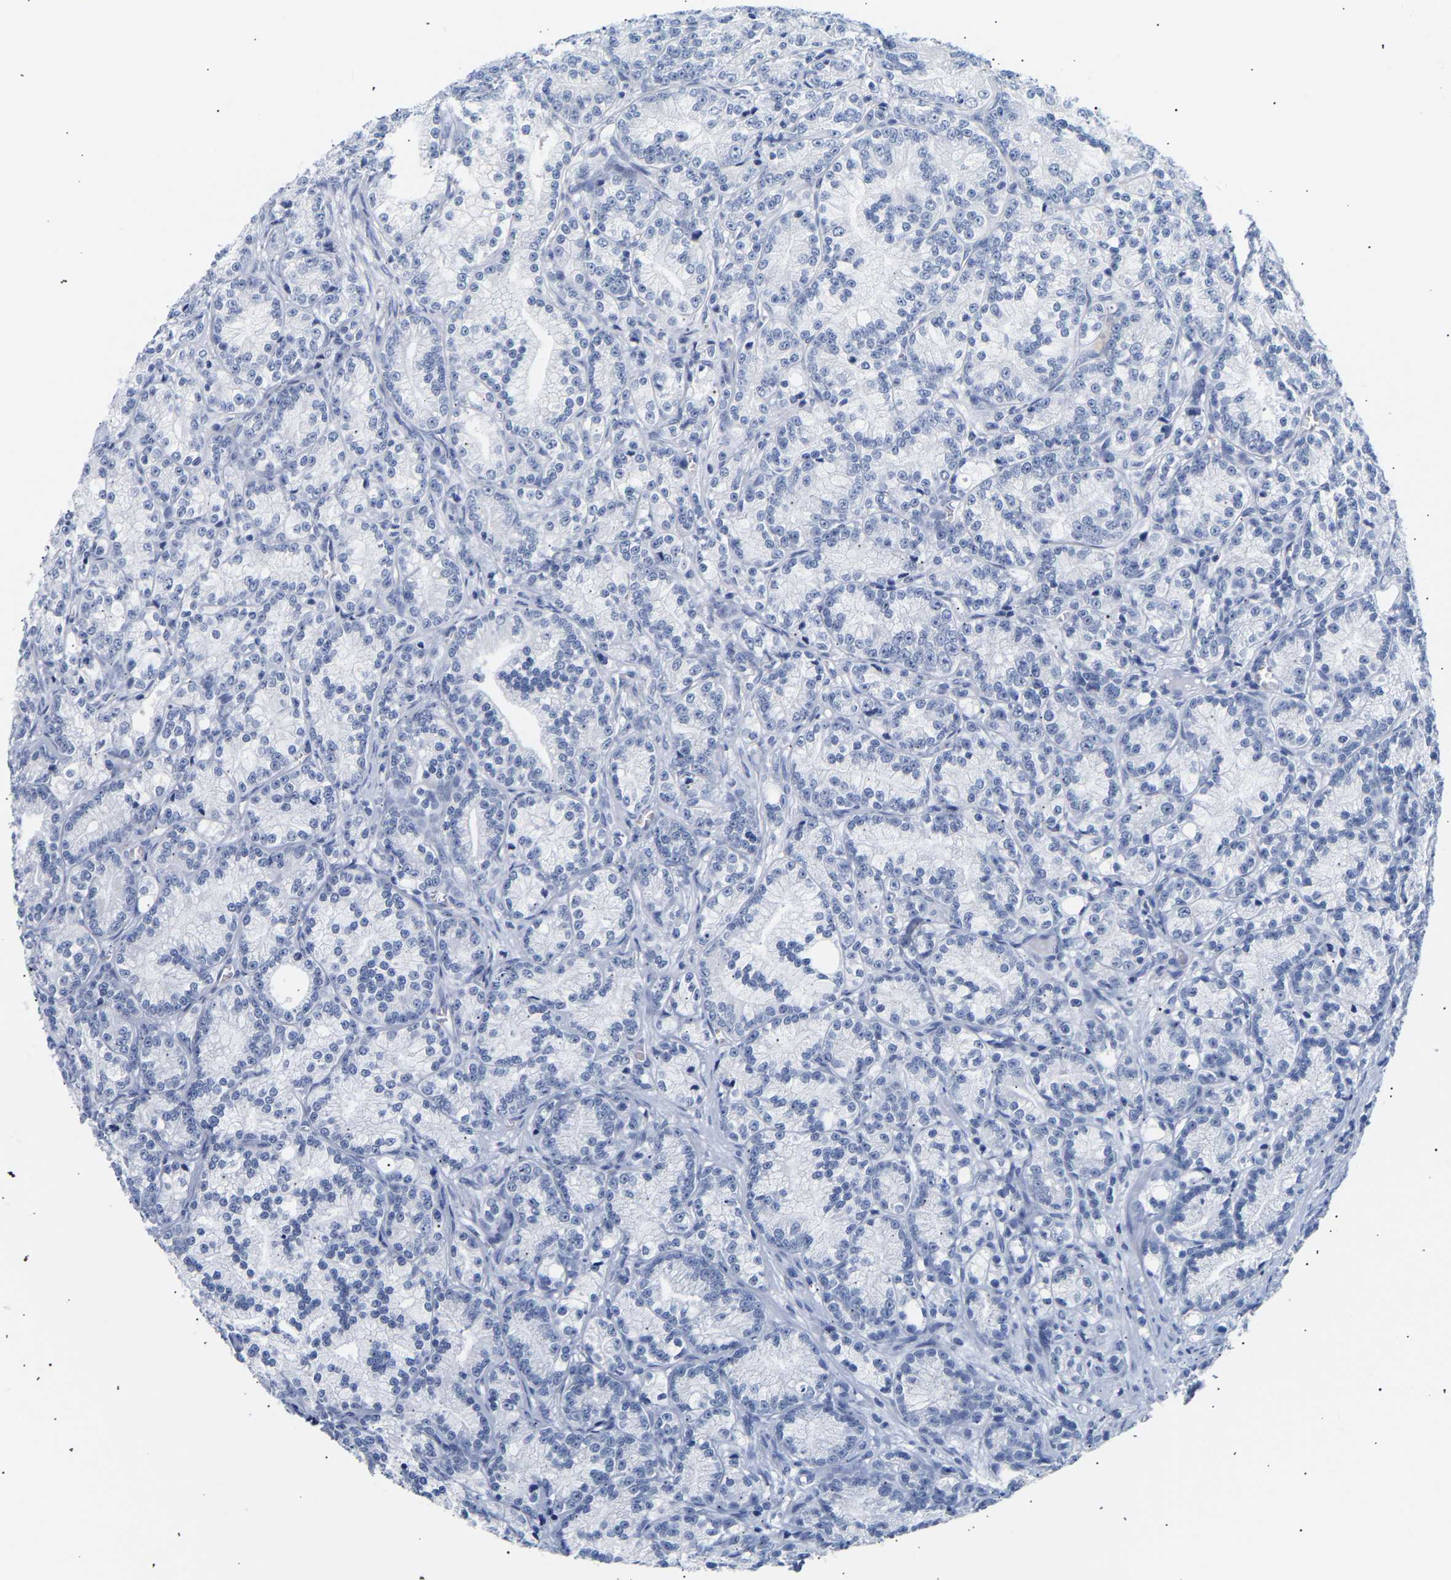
{"staining": {"intensity": "negative", "quantity": "none", "location": "none"}, "tissue": "prostate cancer", "cell_type": "Tumor cells", "image_type": "cancer", "snomed": [{"axis": "morphology", "description": "Adenocarcinoma, Low grade"}, {"axis": "topography", "description": "Prostate"}], "caption": "Tumor cells are negative for brown protein staining in prostate cancer. (DAB (3,3'-diaminobenzidine) IHC with hematoxylin counter stain).", "gene": "SPINK2", "patient": {"sex": "male", "age": 89}}